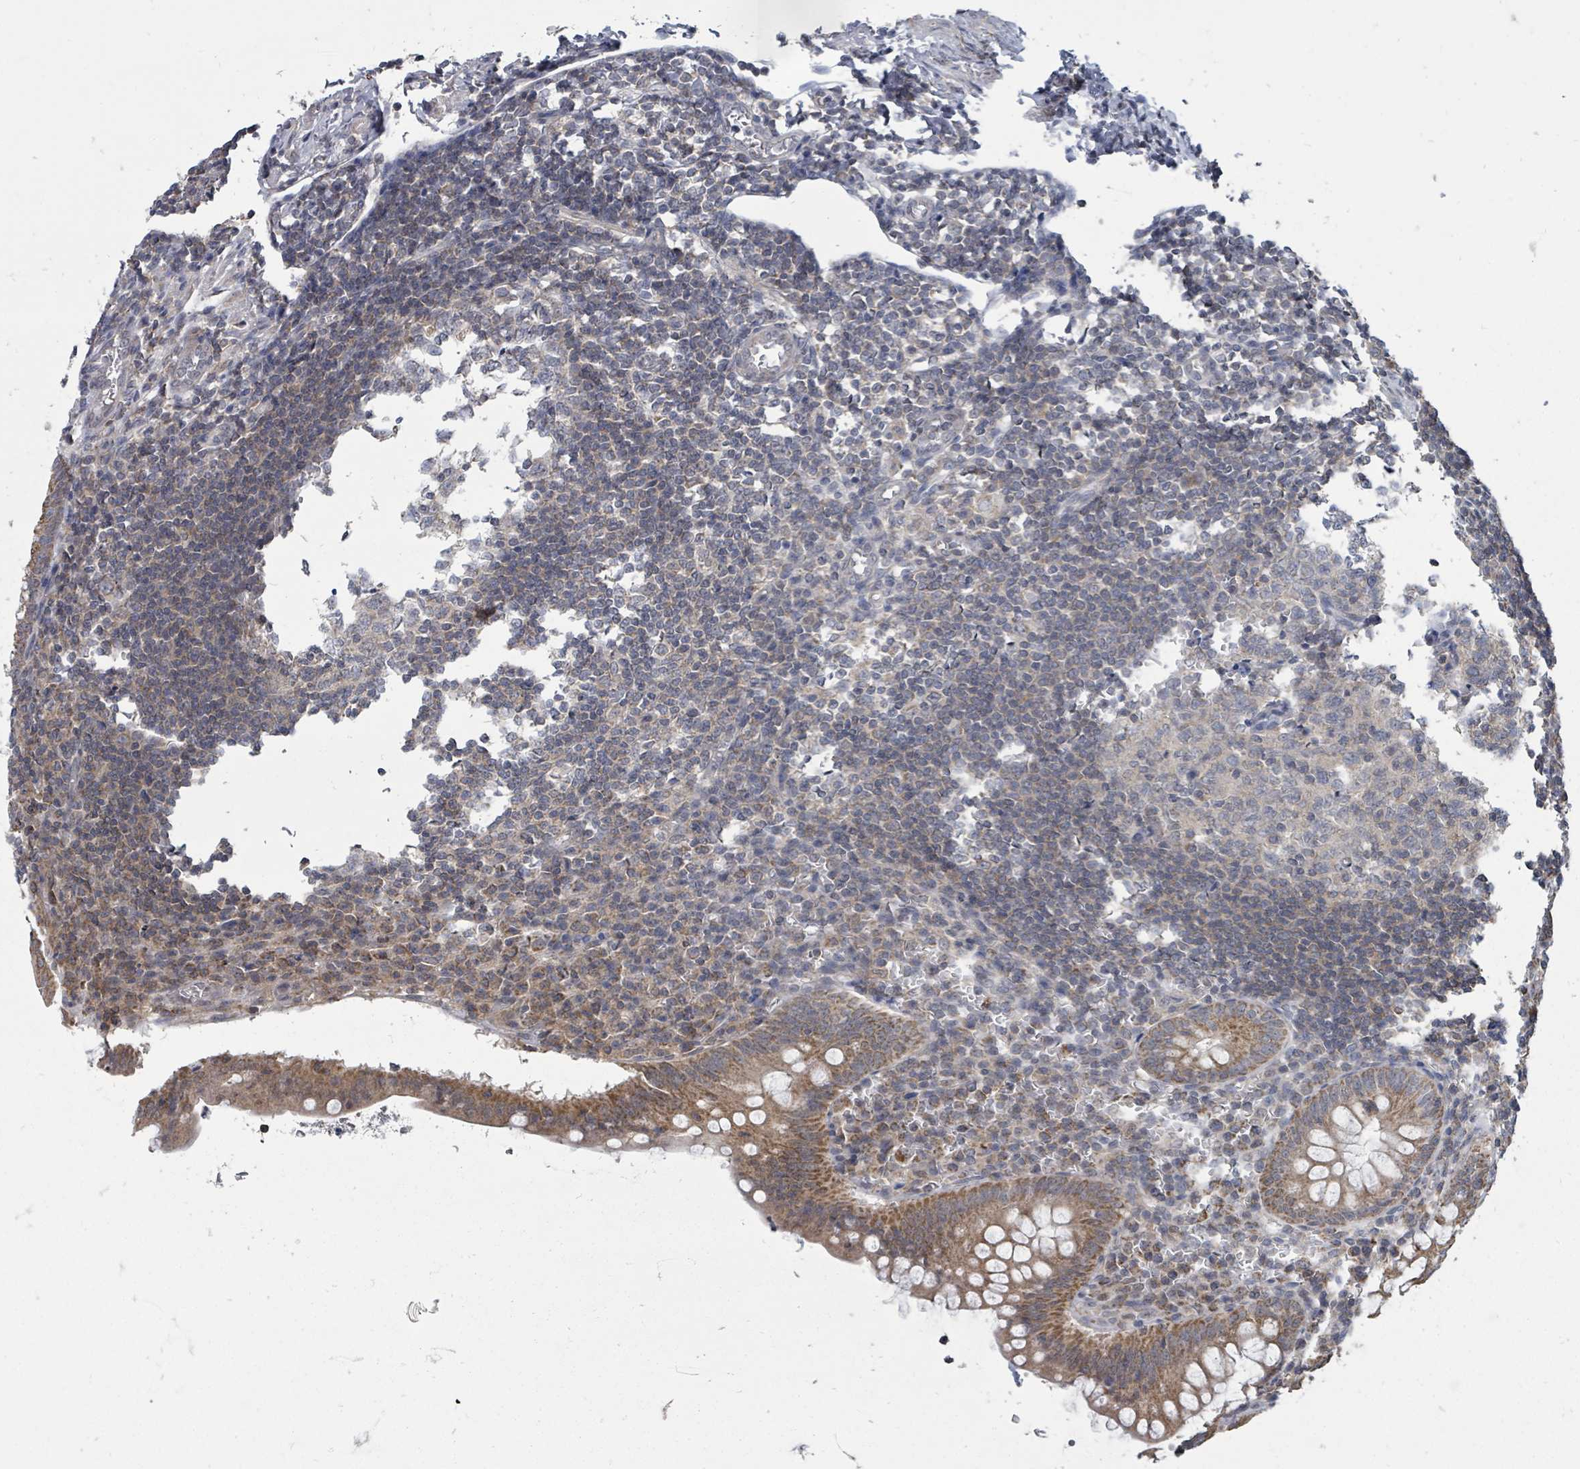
{"staining": {"intensity": "moderate", "quantity": "25%-75%", "location": "cytoplasmic/membranous"}, "tissue": "appendix", "cell_type": "Glandular cells", "image_type": "normal", "snomed": [{"axis": "morphology", "description": "Normal tissue, NOS"}, {"axis": "topography", "description": "Appendix"}], "caption": "This micrograph displays IHC staining of normal appendix, with medium moderate cytoplasmic/membranous staining in approximately 25%-75% of glandular cells.", "gene": "MAGOHB", "patient": {"sex": "female", "age": 33}}